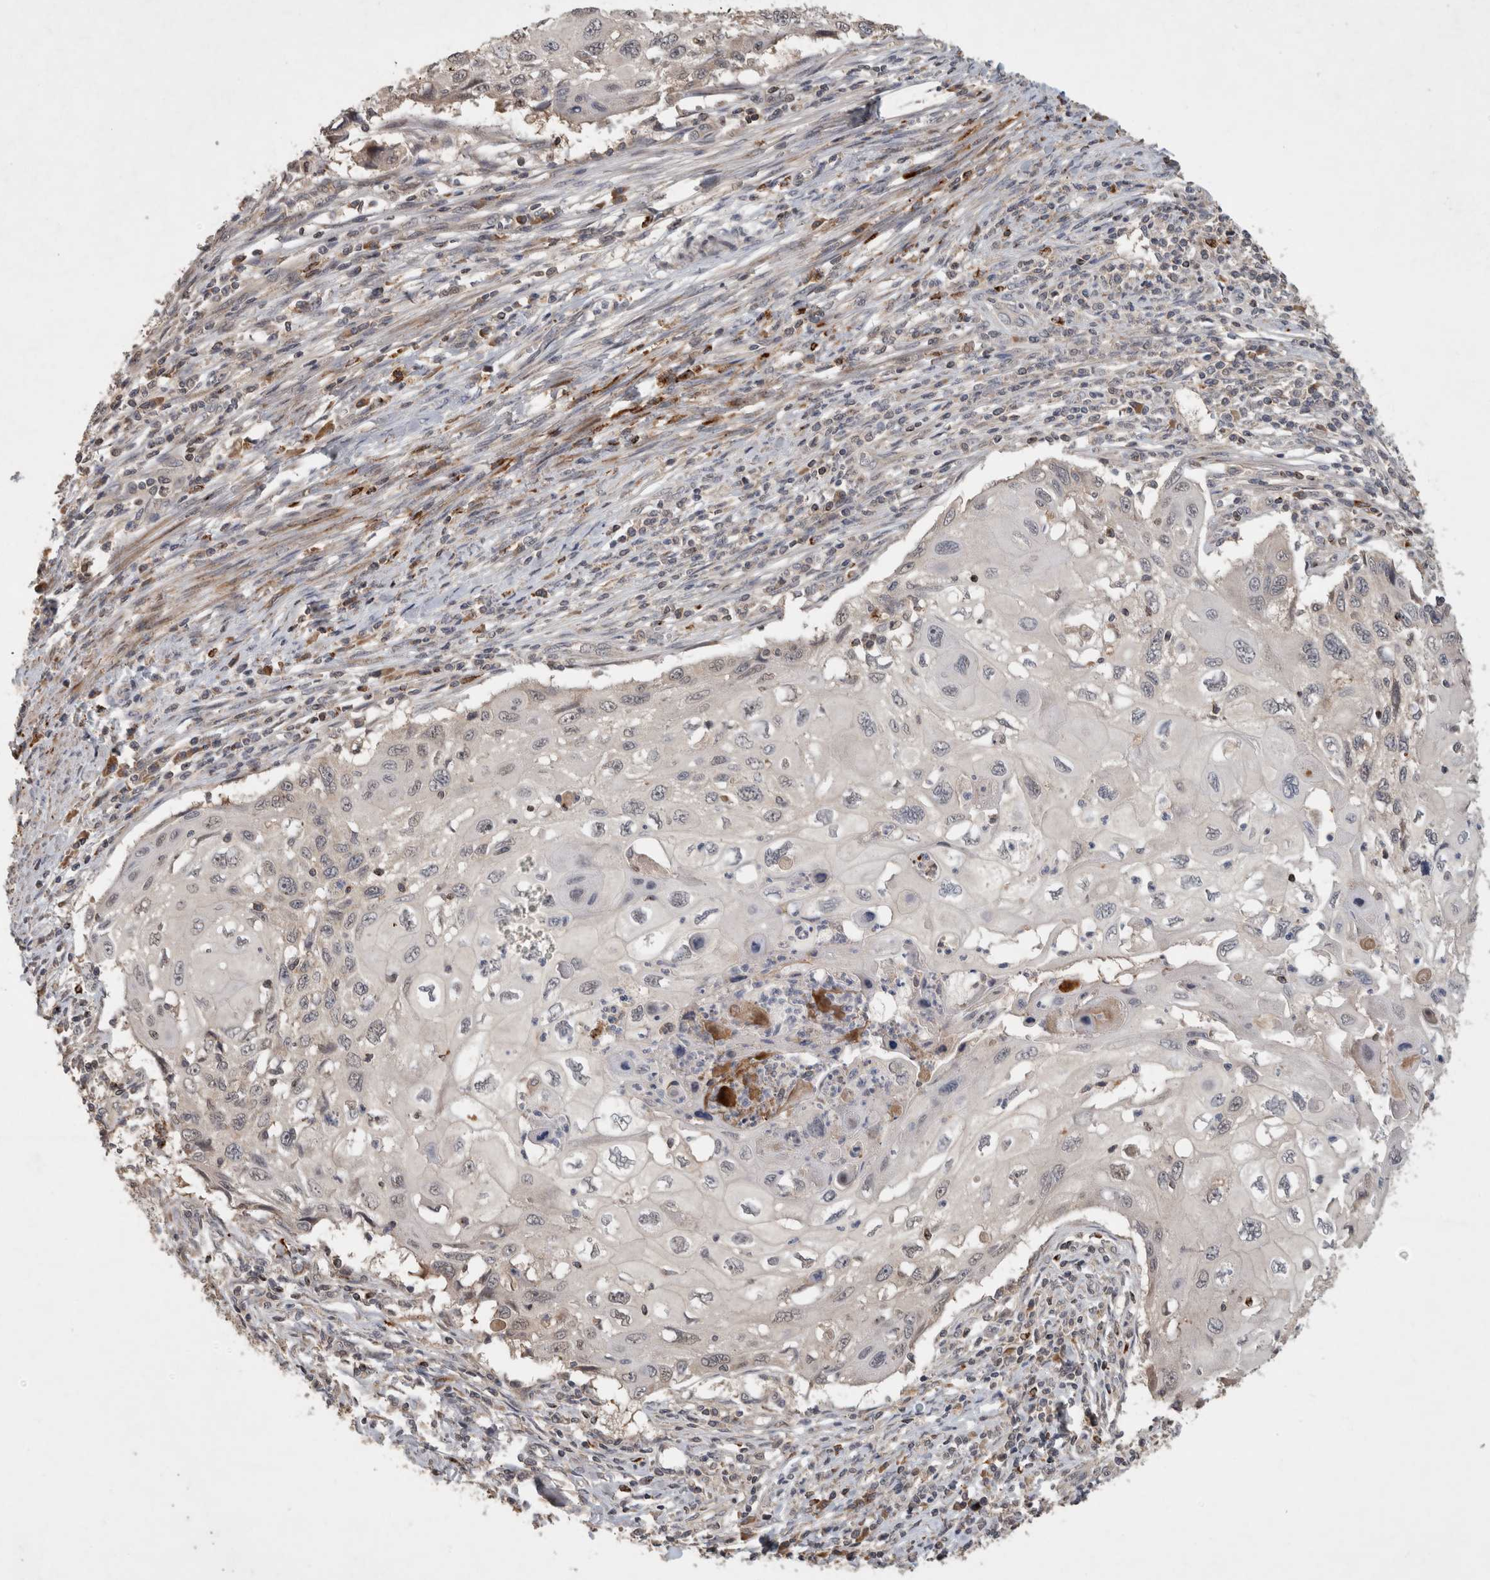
{"staining": {"intensity": "negative", "quantity": "none", "location": "none"}, "tissue": "cervical cancer", "cell_type": "Tumor cells", "image_type": "cancer", "snomed": [{"axis": "morphology", "description": "Squamous cell carcinoma, NOS"}, {"axis": "topography", "description": "Cervix"}], "caption": "DAB (3,3'-diaminobenzidine) immunohistochemical staining of human cervical squamous cell carcinoma demonstrates no significant positivity in tumor cells.", "gene": "SERAC1", "patient": {"sex": "female", "age": 70}}